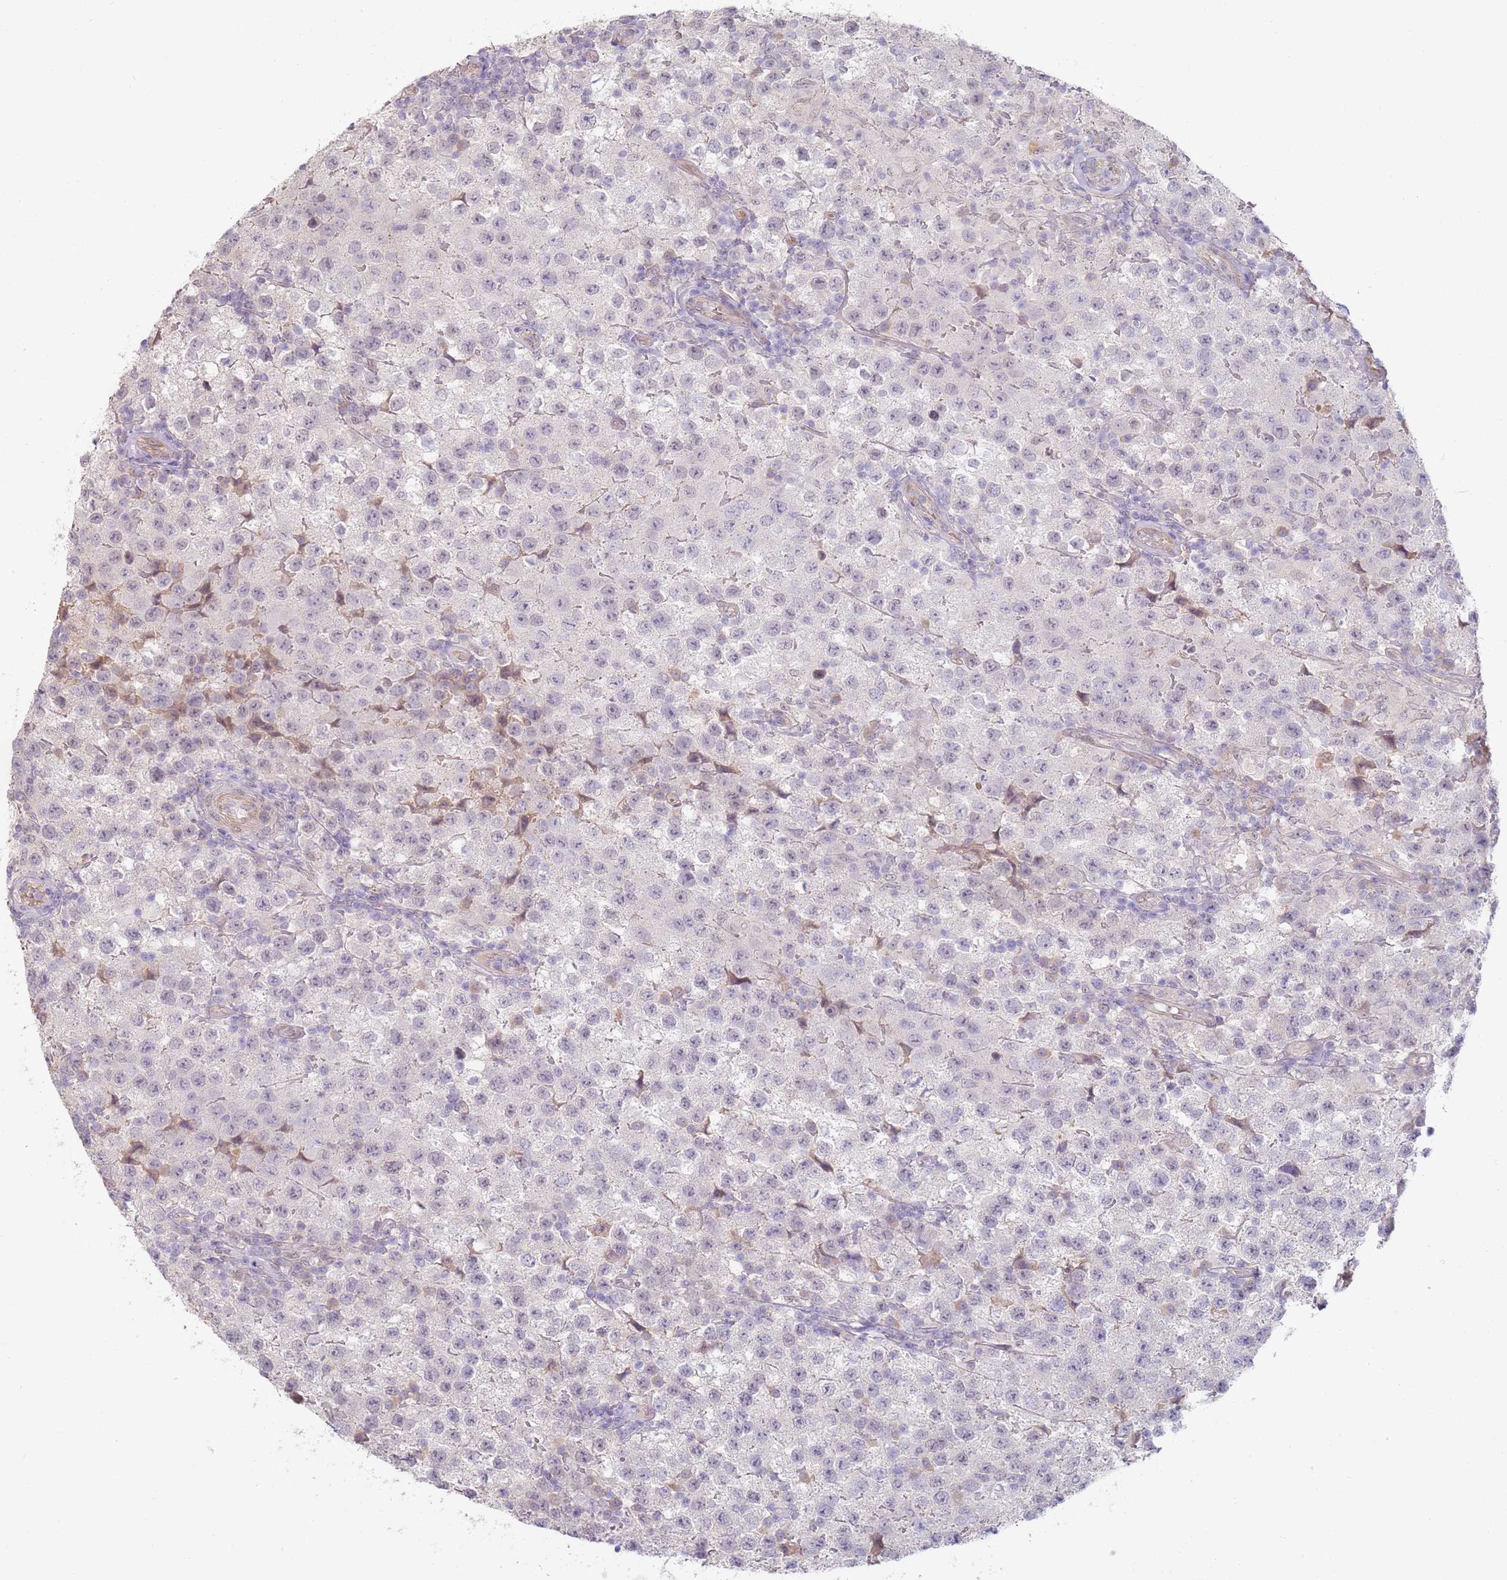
{"staining": {"intensity": "negative", "quantity": "none", "location": "none"}, "tissue": "testis cancer", "cell_type": "Tumor cells", "image_type": "cancer", "snomed": [{"axis": "morphology", "description": "Seminoma, NOS"}, {"axis": "morphology", "description": "Carcinoma, Embryonal, NOS"}, {"axis": "topography", "description": "Testis"}], "caption": "This is an IHC histopathology image of human testis cancer. There is no staining in tumor cells.", "gene": "WDR93", "patient": {"sex": "male", "age": 41}}